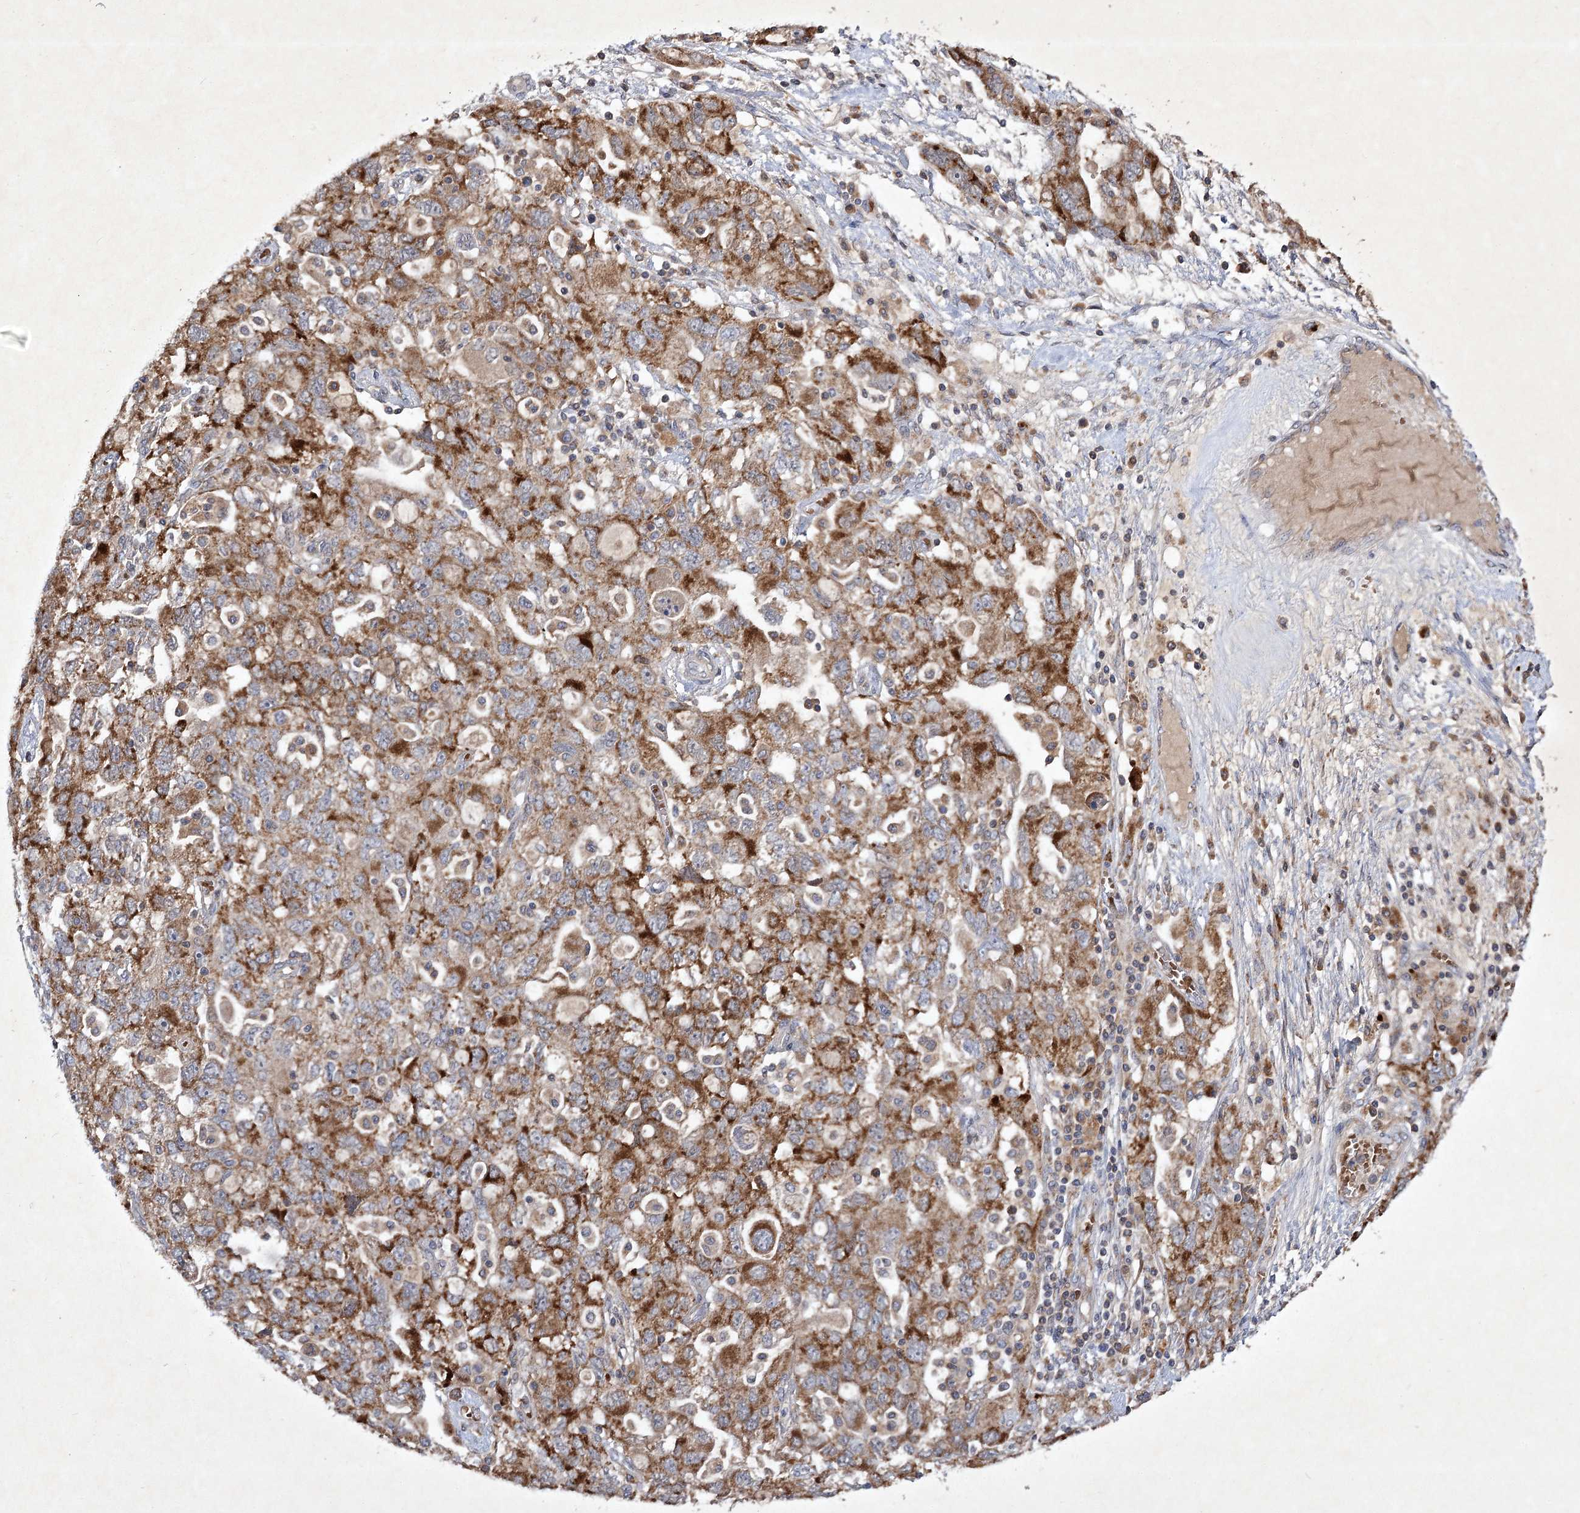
{"staining": {"intensity": "moderate", "quantity": ">75%", "location": "cytoplasmic/membranous"}, "tissue": "ovarian cancer", "cell_type": "Tumor cells", "image_type": "cancer", "snomed": [{"axis": "morphology", "description": "Carcinoma, NOS"}, {"axis": "morphology", "description": "Cystadenocarcinoma, serous, NOS"}, {"axis": "topography", "description": "Ovary"}], "caption": "Human ovarian cancer stained for a protein (brown) reveals moderate cytoplasmic/membranous positive staining in approximately >75% of tumor cells.", "gene": "PYROXD2", "patient": {"sex": "female", "age": 69}}